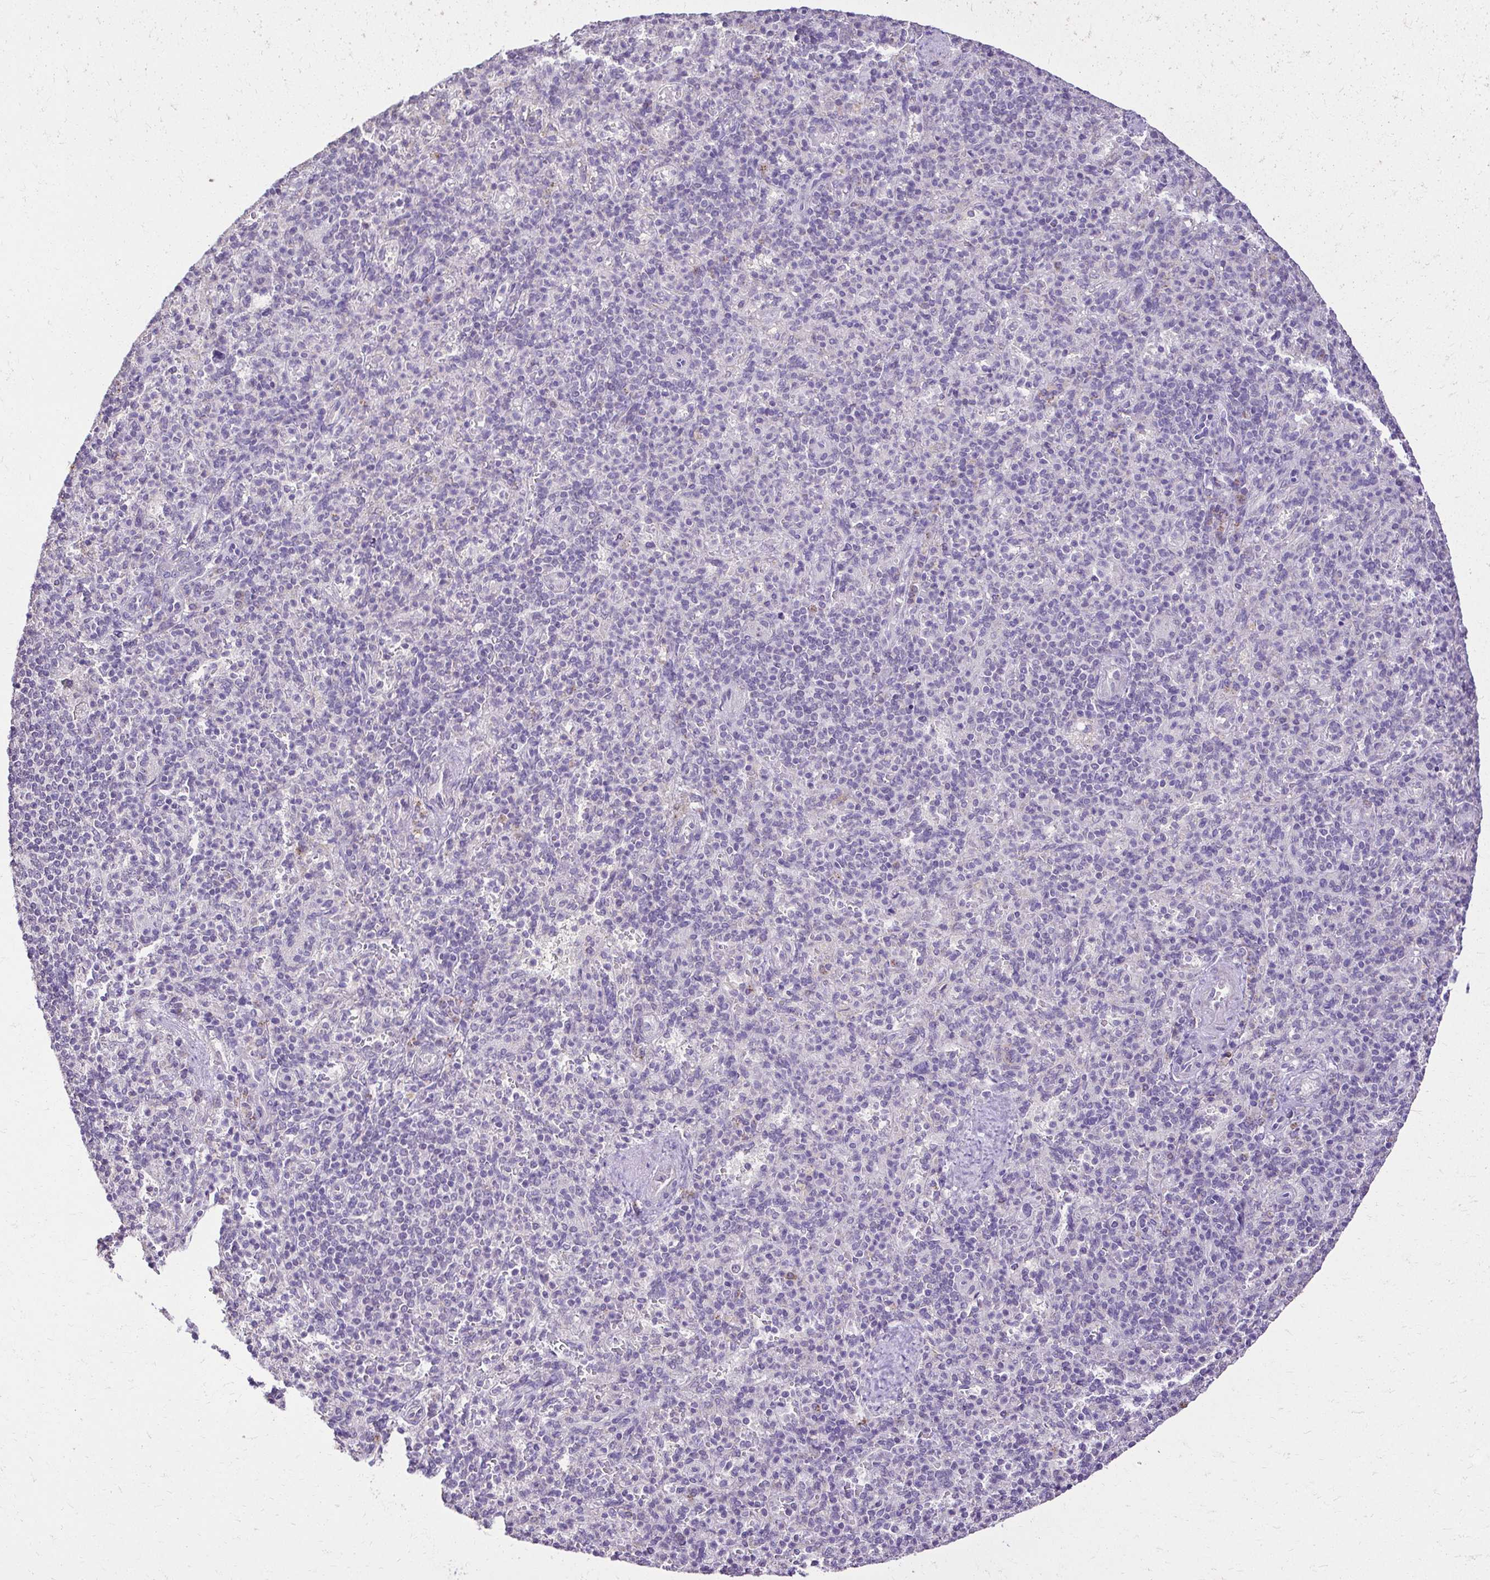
{"staining": {"intensity": "negative", "quantity": "none", "location": "none"}, "tissue": "spleen", "cell_type": "Cells in red pulp", "image_type": "normal", "snomed": [{"axis": "morphology", "description": "Normal tissue, NOS"}, {"axis": "topography", "description": "Spleen"}], "caption": "Immunohistochemistry (IHC) histopathology image of unremarkable spleen stained for a protein (brown), which displays no expression in cells in red pulp. (DAB IHC with hematoxylin counter stain).", "gene": "KIAA1210", "patient": {"sex": "female", "age": 74}}